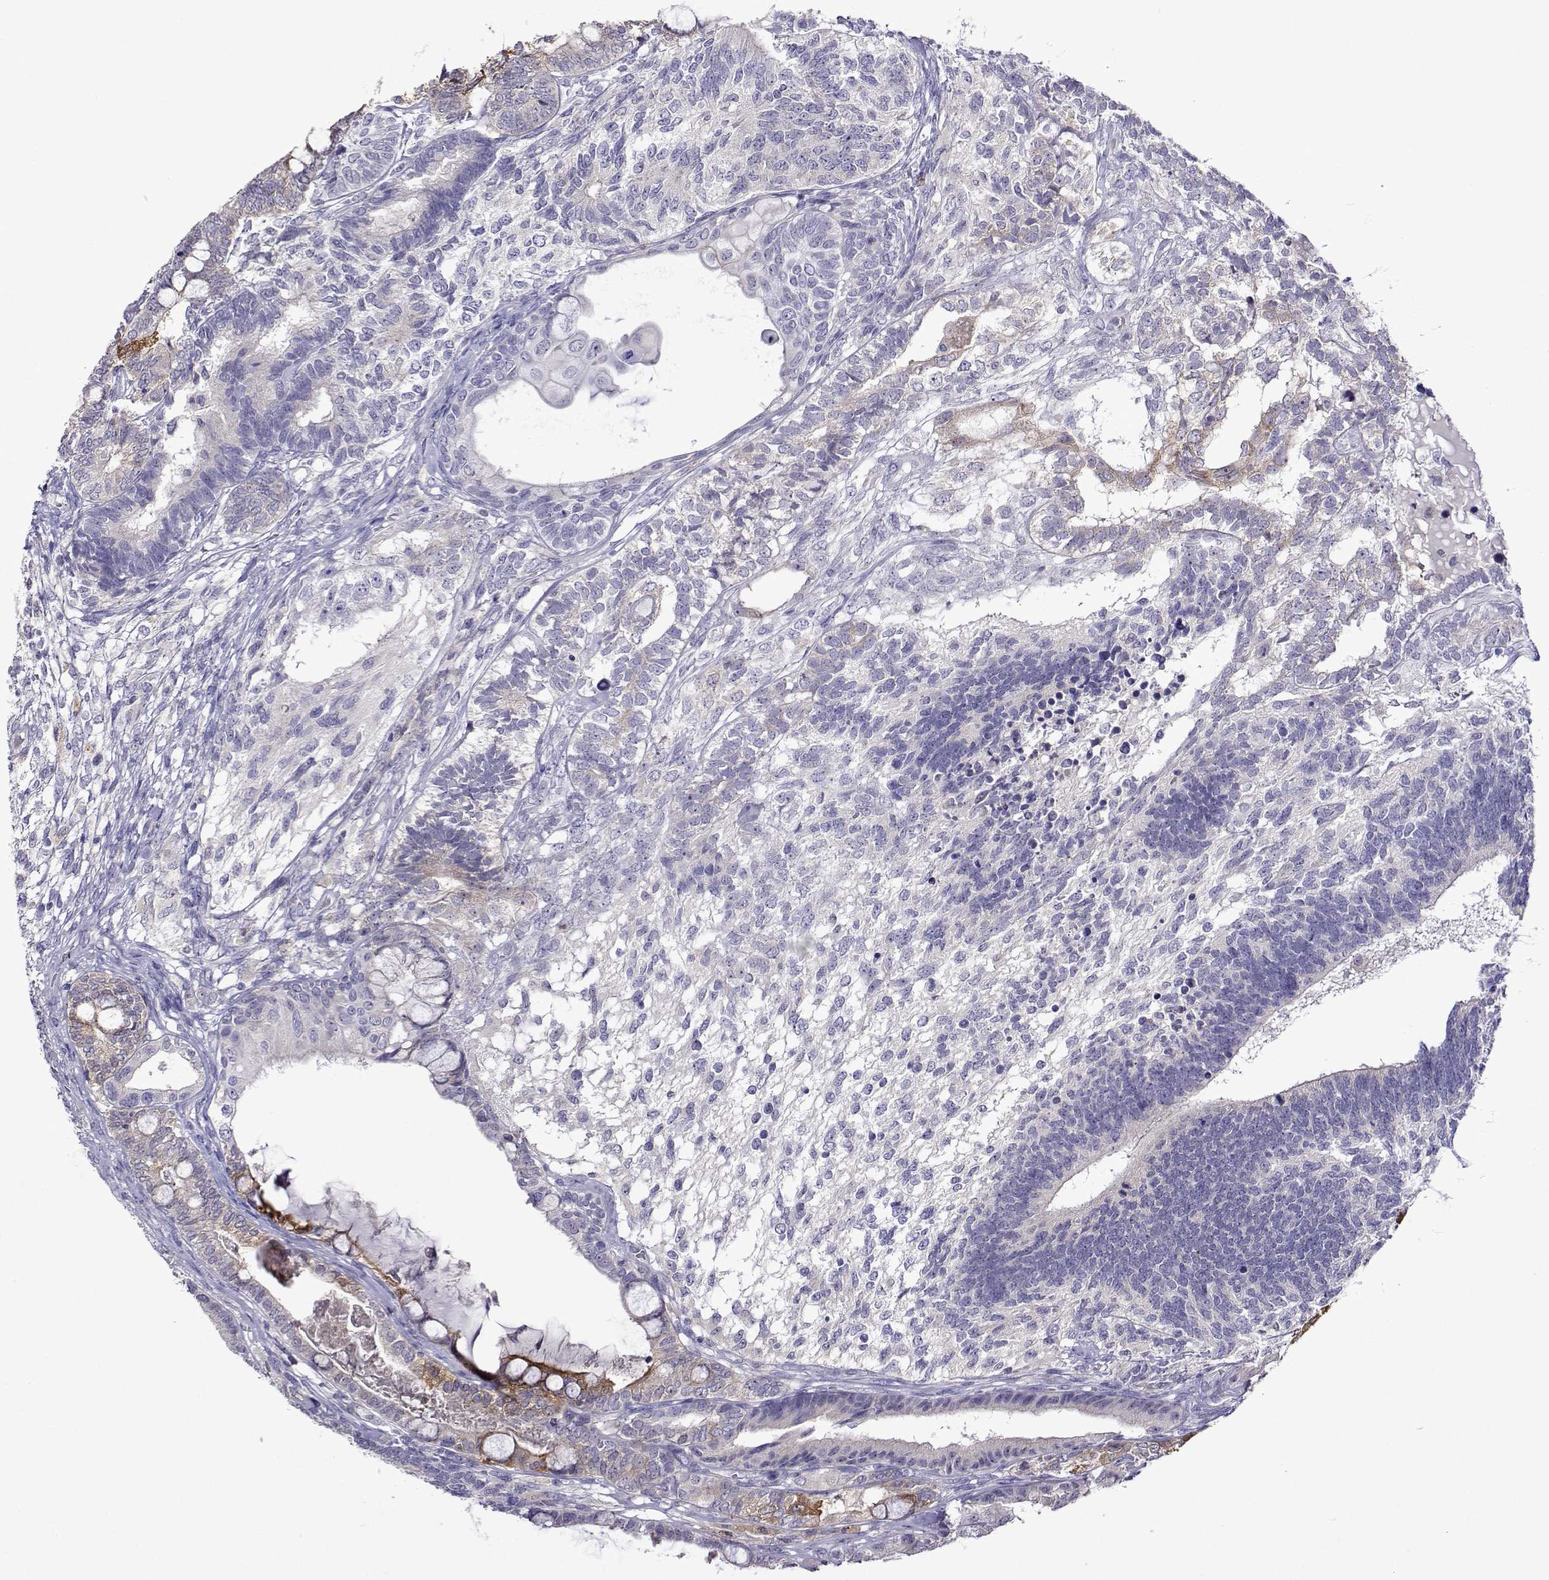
{"staining": {"intensity": "negative", "quantity": "none", "location": "none"}, "tissue": "testis cancer", "cell_type": "Tumor cells", "image_type": "cancer", "snomed": [{"axis": "morphology", "description": "Seminoma, NOS"}, {"axis": "morphology", "description": "Carcinoma, Embryonal, NOS"}, {"axis": "topography", "description": "Testis"}], "caption": "This is a histopathology image of immunohistochemistry staining of testis cancer, which shows no staining in tumor cells. Brightfield microscopy of immunohistochemistry stained with DAB (3,3'-diaminobenzidine) (brown) and hematoxylin (blue), captured at high magnification.", "gene": "SULT2A1", "patient": {"sex": "male", "age": 41}}